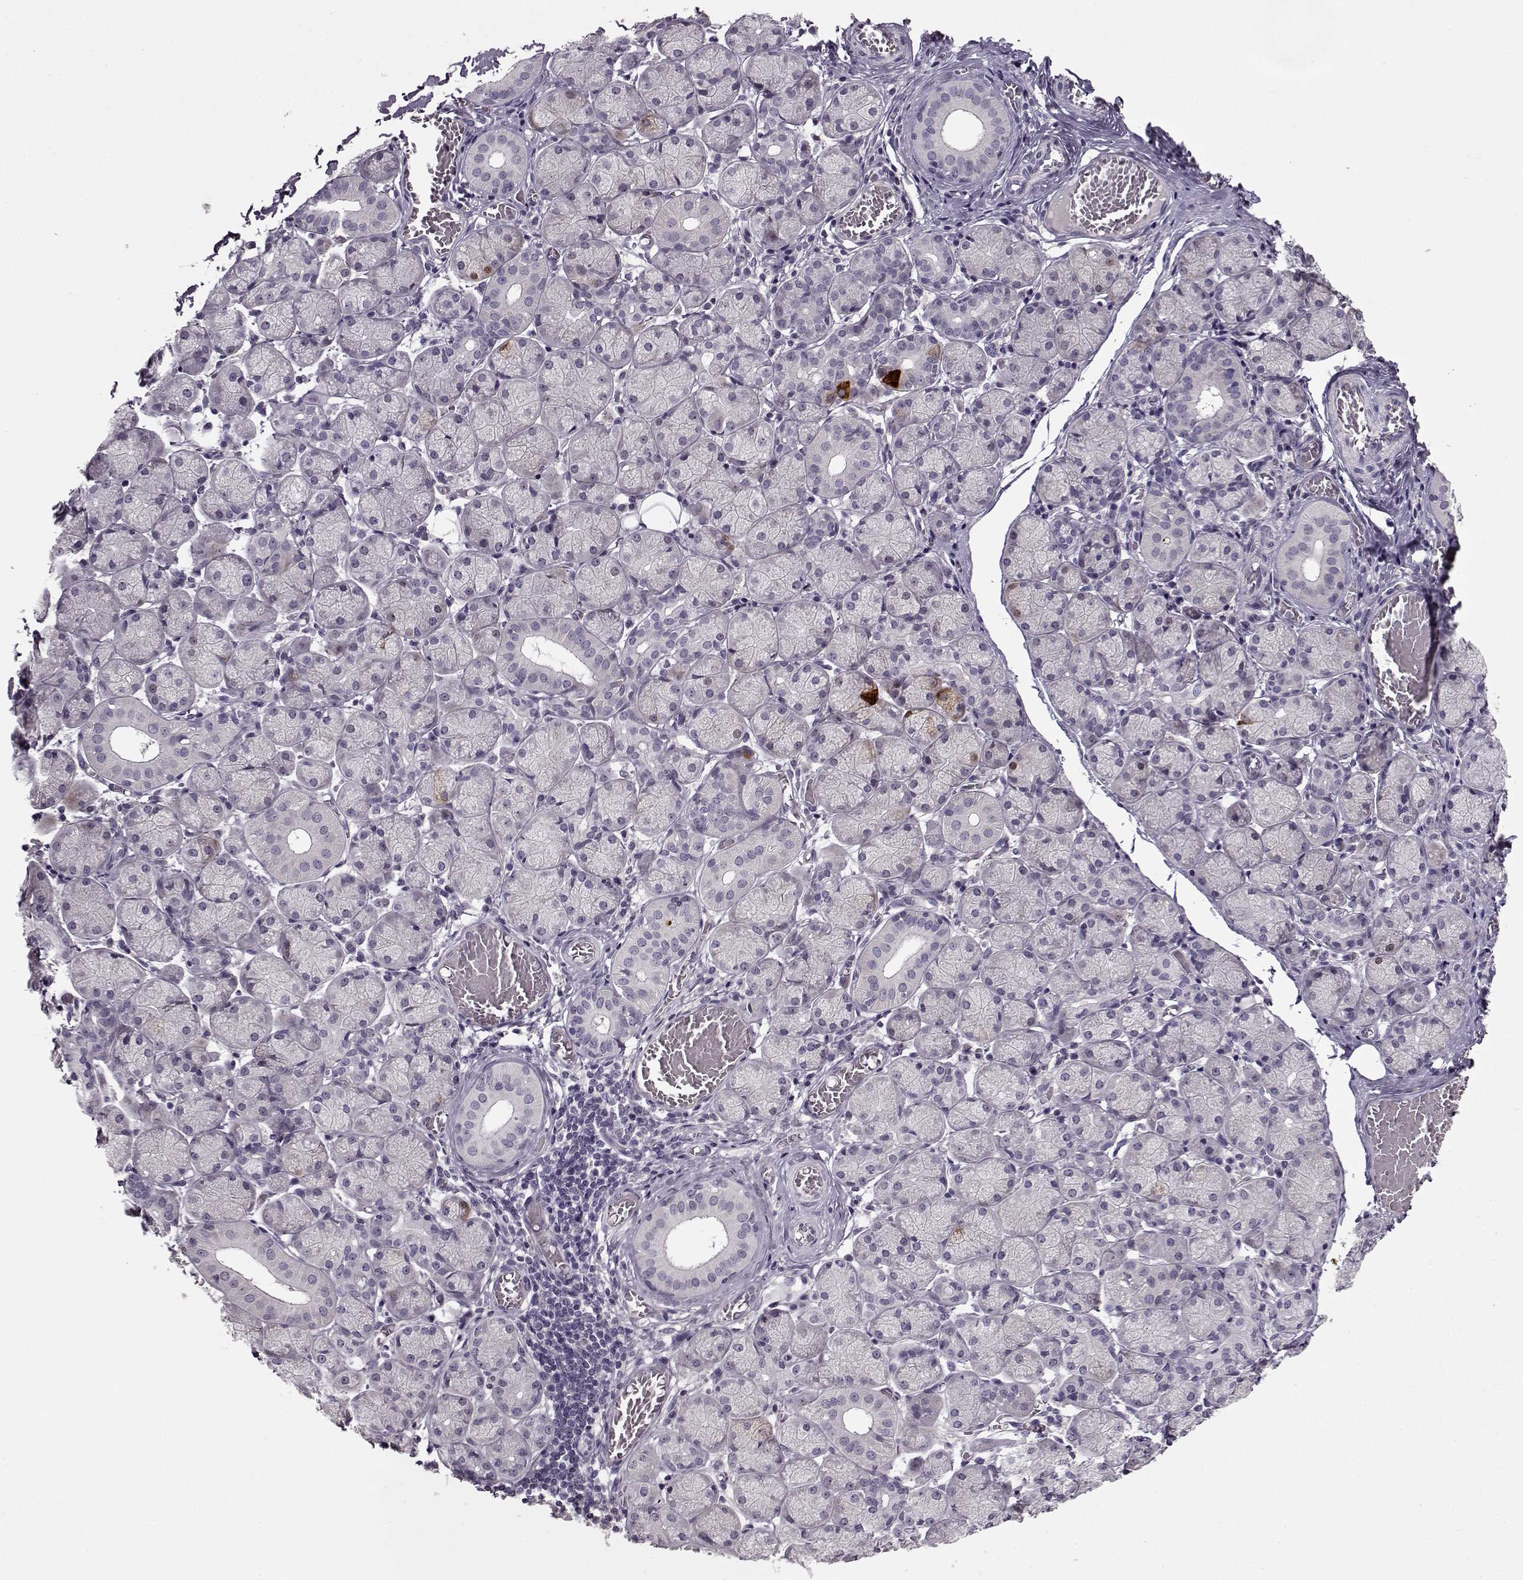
{"staining": {"intensity": "strong", "quantity": "<25%", "location": "cytoplasmic/membranous,nuclear"}, "tissue": "salivary gland", "cell_type": "Glandular cells", "image_type": "normal", "snomed": [{"axis": "morphology", "description": "Normal tissue, NOS"}, {"axis": "topography", "description": "Salivary gland"}, {"axis": "topography", "description": "Peripheral nerve tissue"}], "caption": "Immunohistochemical staining of normal human salivary gland demonstrates <25% levels of strong cytoplasmic/membranous,nuclear protein staining in approximately <25% of glandular cells.", "gene": "RP1L1", "patient": {"sex": "female", "age": 24}}